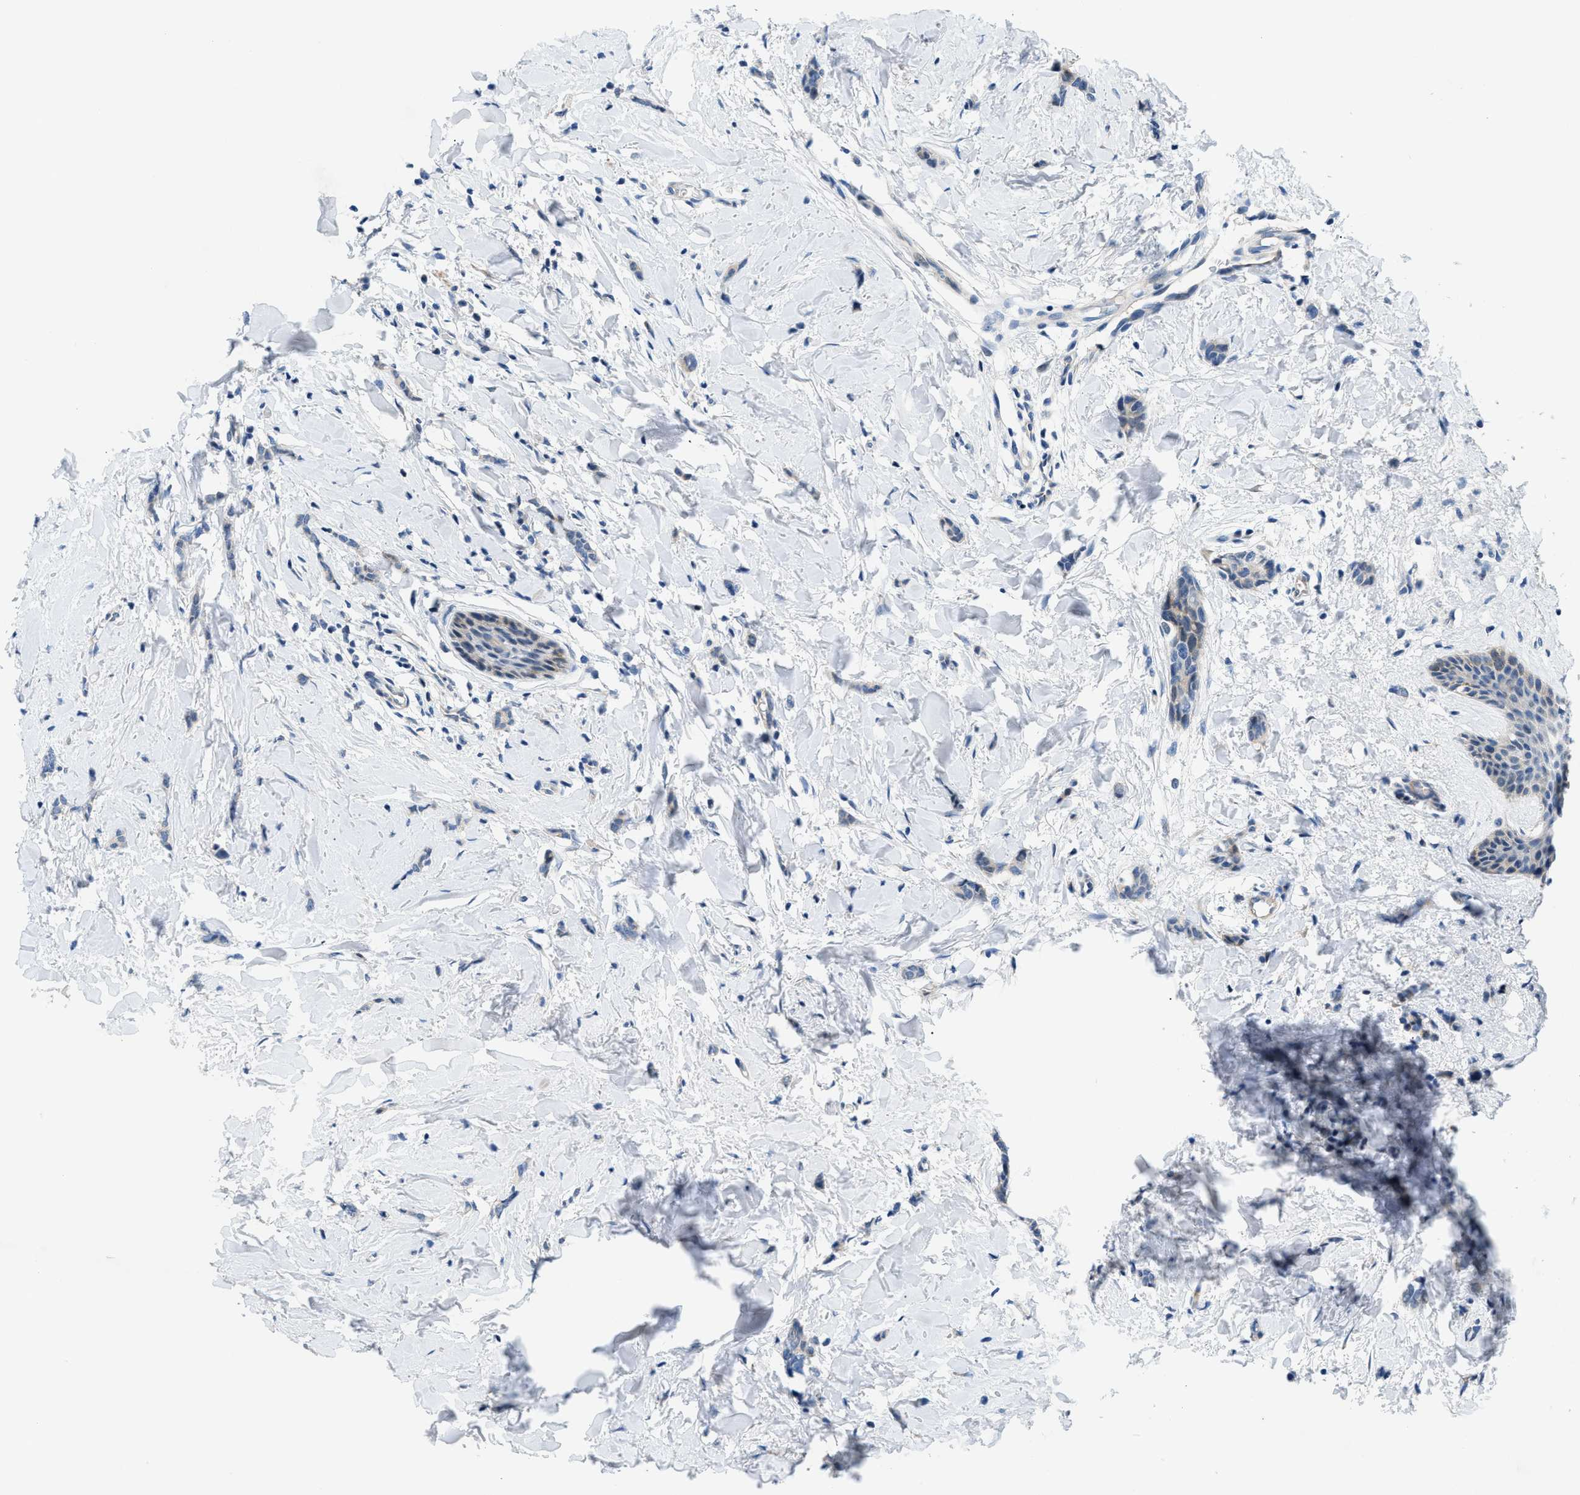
{"staining": {"intensity": "negative", "quantity": "none", "location": "none"}, "tissue": "breast cancer", "cell_type": "Tumor cells", "image_type": "cancer", "snomed": [{"axis": "morphology", "description": "Lobular carcinoma"}, {"axis": "topography", "description": "Skin"}, {"axis": "topography", "description": "Breast"}], "caption": "IHC photomicrograph of neoplastic tissue: breast lobular carcinoma stained with DAB (3,3'-diaminobenzidine) exhibits no significant protein expression in tumor cells.", "gene": "FDCSP", "patient": {"sex": "female", "age": 46}}